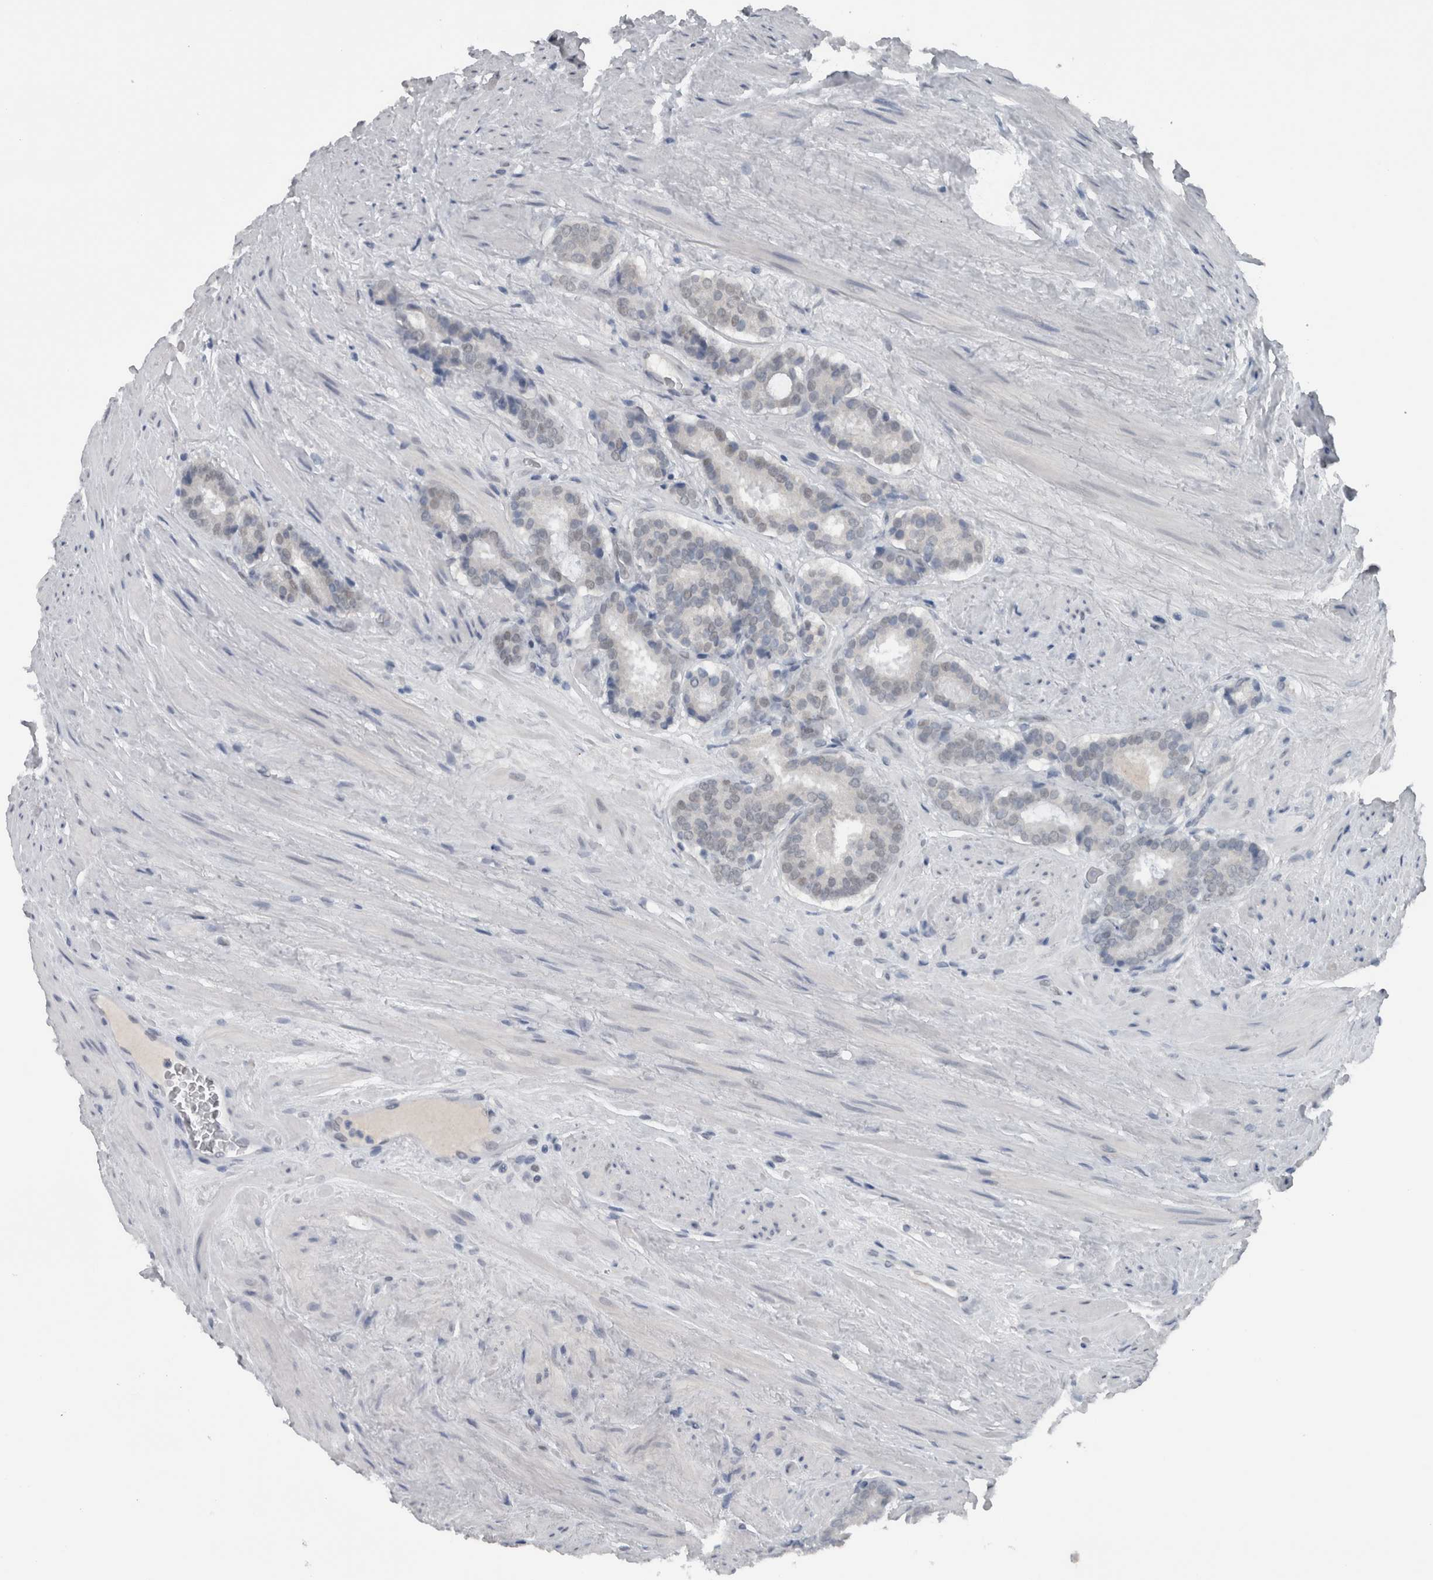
{"staining": {"intensity": "weak", "quantity": "<25%", "location": "nuclear"}, "tissue": "prostate cancer", "cell_type": "Tumor cells", "image_type": "cancer", "snomed": [{"axis": "morphology", "description": "Adenocarcinoma, Low grade"}, {"axis": "topography", "description": "Prostate"}], "caption": "Prostate cancer was stained to show a protein in brown. There is no significant positivity in tumor cells. (Immunohistochemistry (ihc), brightfield microscopy, high magnification).", "gene": "ZBTB21", "patient": {"sex": "male", "age": 69}}